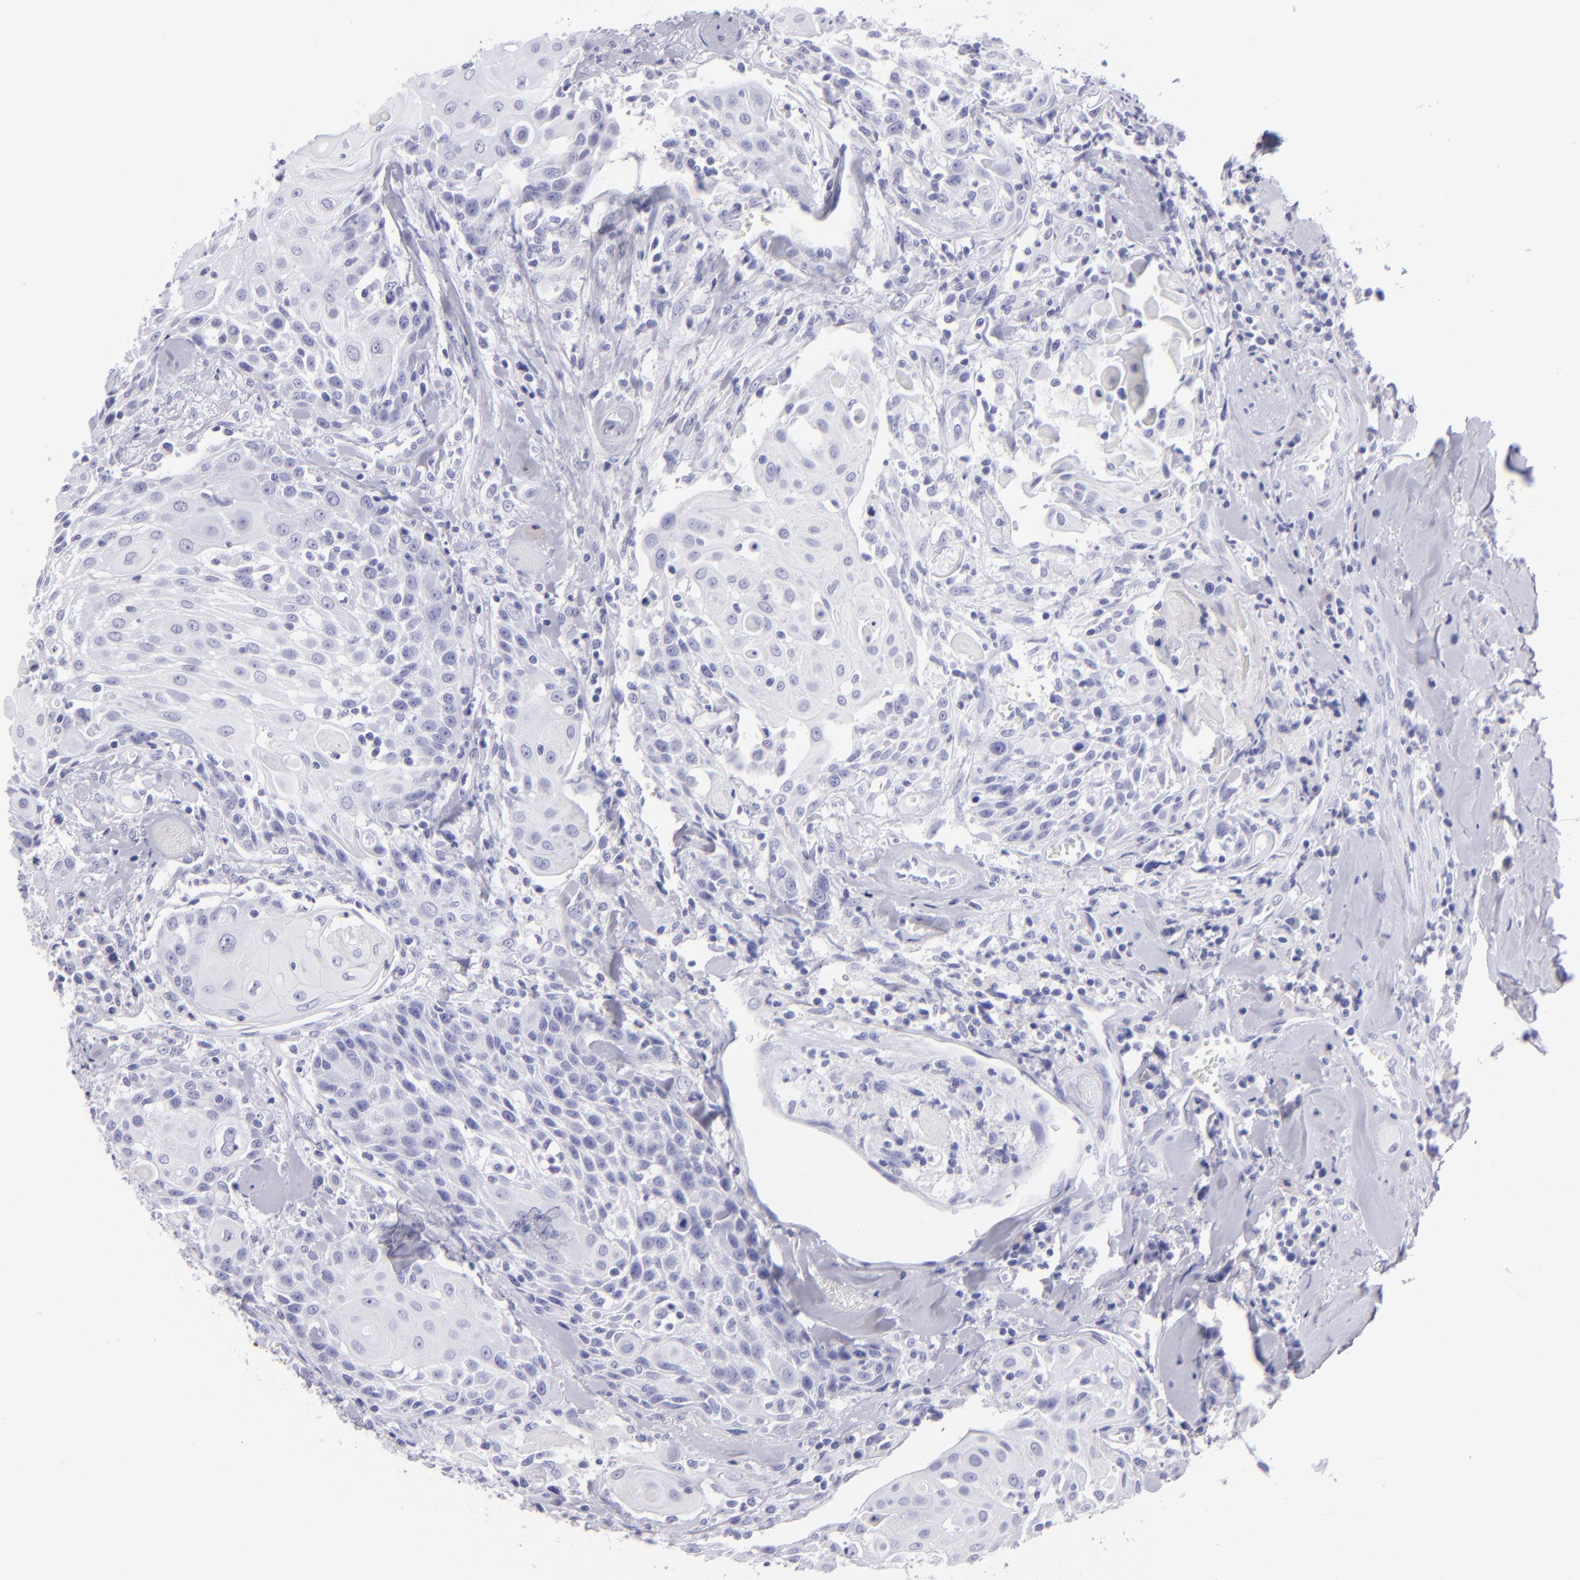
{"staining": {"intensity": "negative", "quantity": "none", "location": "none"}, "tissue": "head and neck cancer", "cell_type": "Tumor cells", "image_type": "cancer", "snomed": [{"axis": "morphology", "description": "Squamous cell carcinoma, NOS"}, {"axis": "topography", "description": "Oral tissue"}, {"axis": "topography", "description": "Head-Neck"}], "caption": "Immunohistochemical staining of head and neck cancer (squamous cell carcinoma) reveals no significant positivity in tumor cells.", "gene": "SLC1A3", "patient": {"sex": "female", "age": 82}}